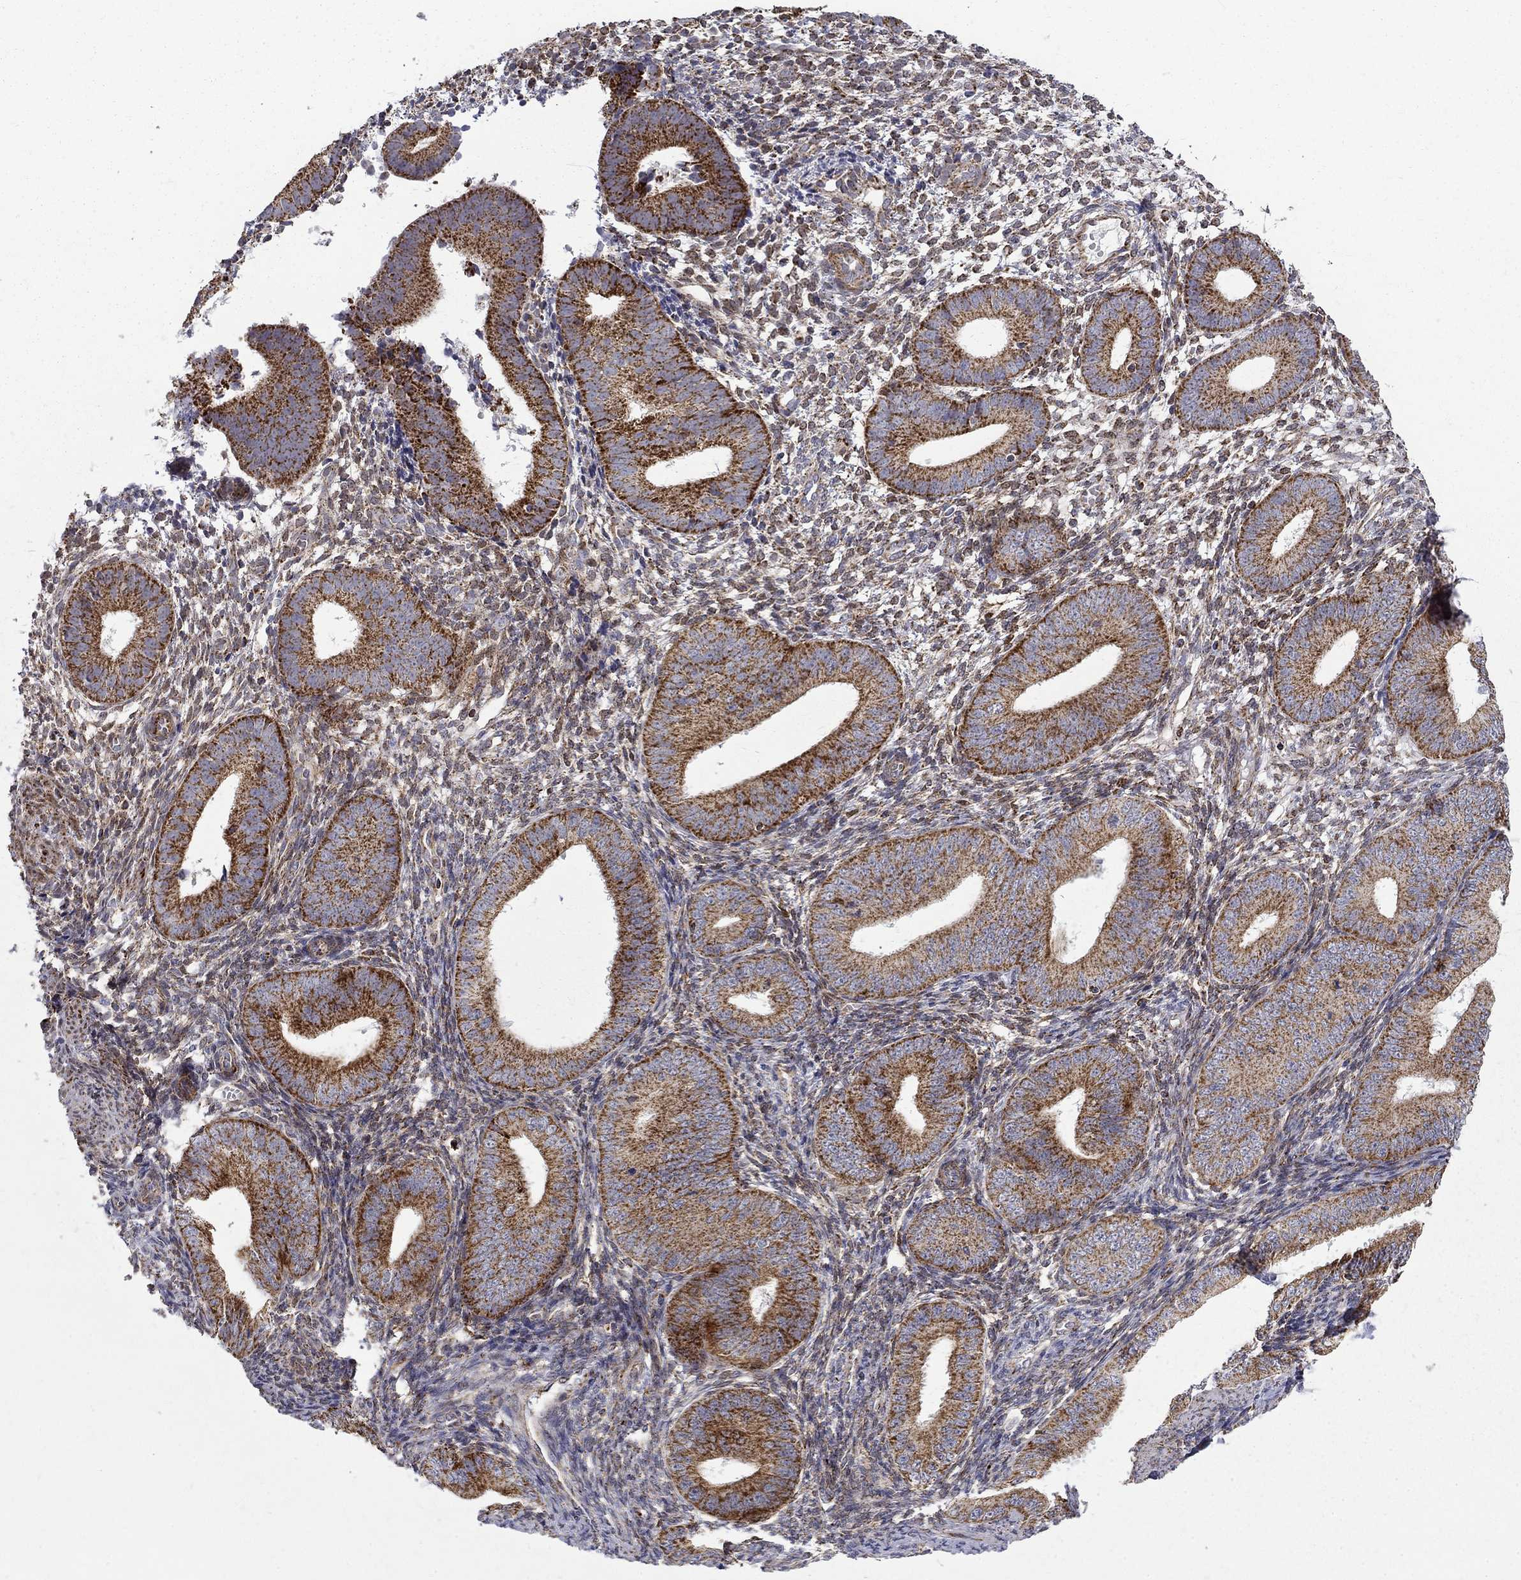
{"staining": {"intensity": "strong", "quantity": "<25%", "location": "cytoplasmic/membranous"}, "tissue": "endometrium", "cell_type": "Cells in endometrial stroma", "image_type": "normal", "snomed": [{"axis": "morphology", "description": "Normal tissue, NOS"}, {"axis": "topography", "description": "Endometrium"}], "caption": "A histopathology image showing strong cytoplasmic/membranous staining in approximately <25% of cells in endometrial stroma in unremarkable endometrium, as visualized by brown immunohistochemical staining.", "gene": "PCBP3", "patient": {"sex": "female", "age": 39}}